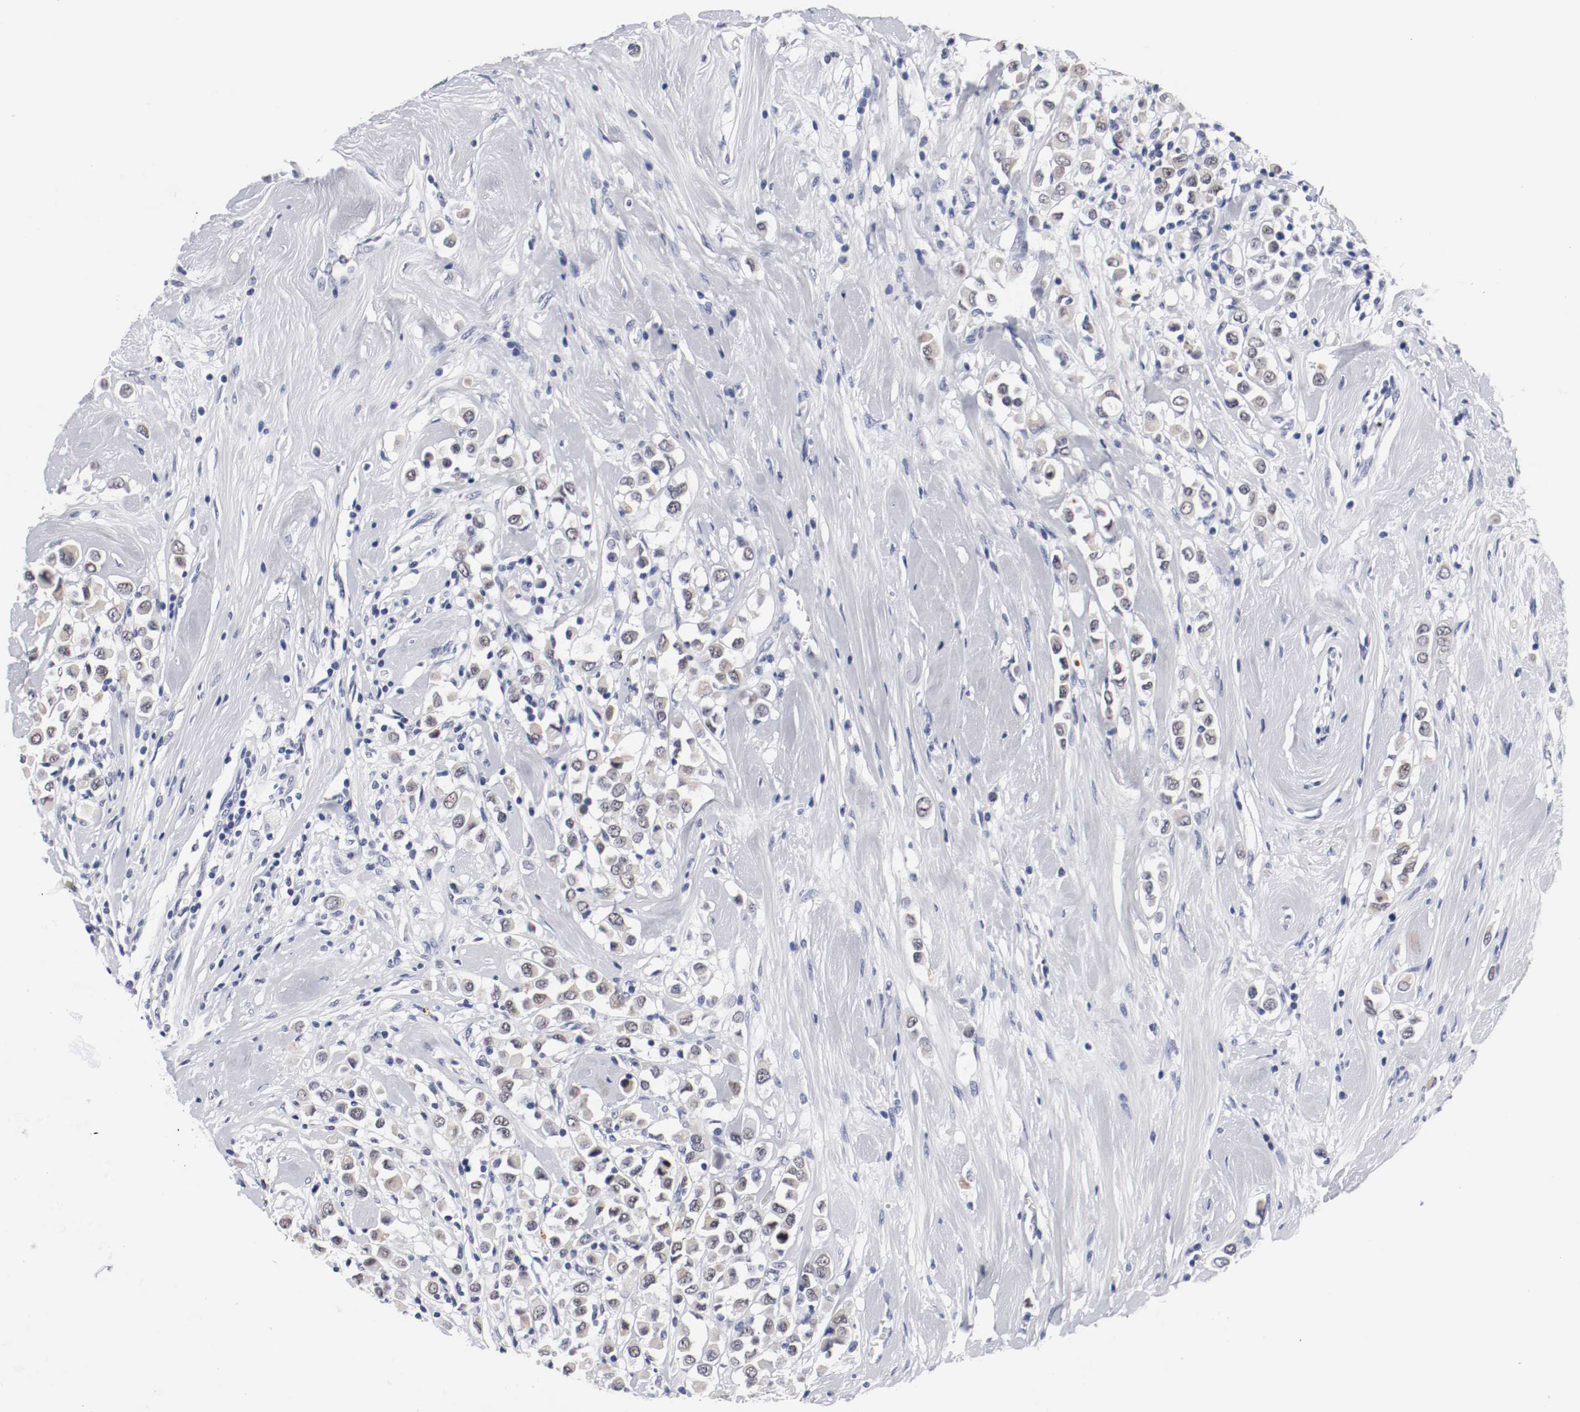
{"staining": {"intensity": "negative", "quantity": "none", "location": "none"}, "tissue": "breast cancer", "cell_type": "Tumor cells", "image_type": "cancer", "snomed": [{"axis": "morphology", "description": "Duct carcinoma"}, {"axis": "topography", "description": "Breast"}], "caption": "An image of human breast cancer (invasive ductal carcinoma) is negative for staining in tumor cells. (DAB IHC, high magnification).", "gene": "GRHL2", "patient": {"sex": "female", "age": 61}}